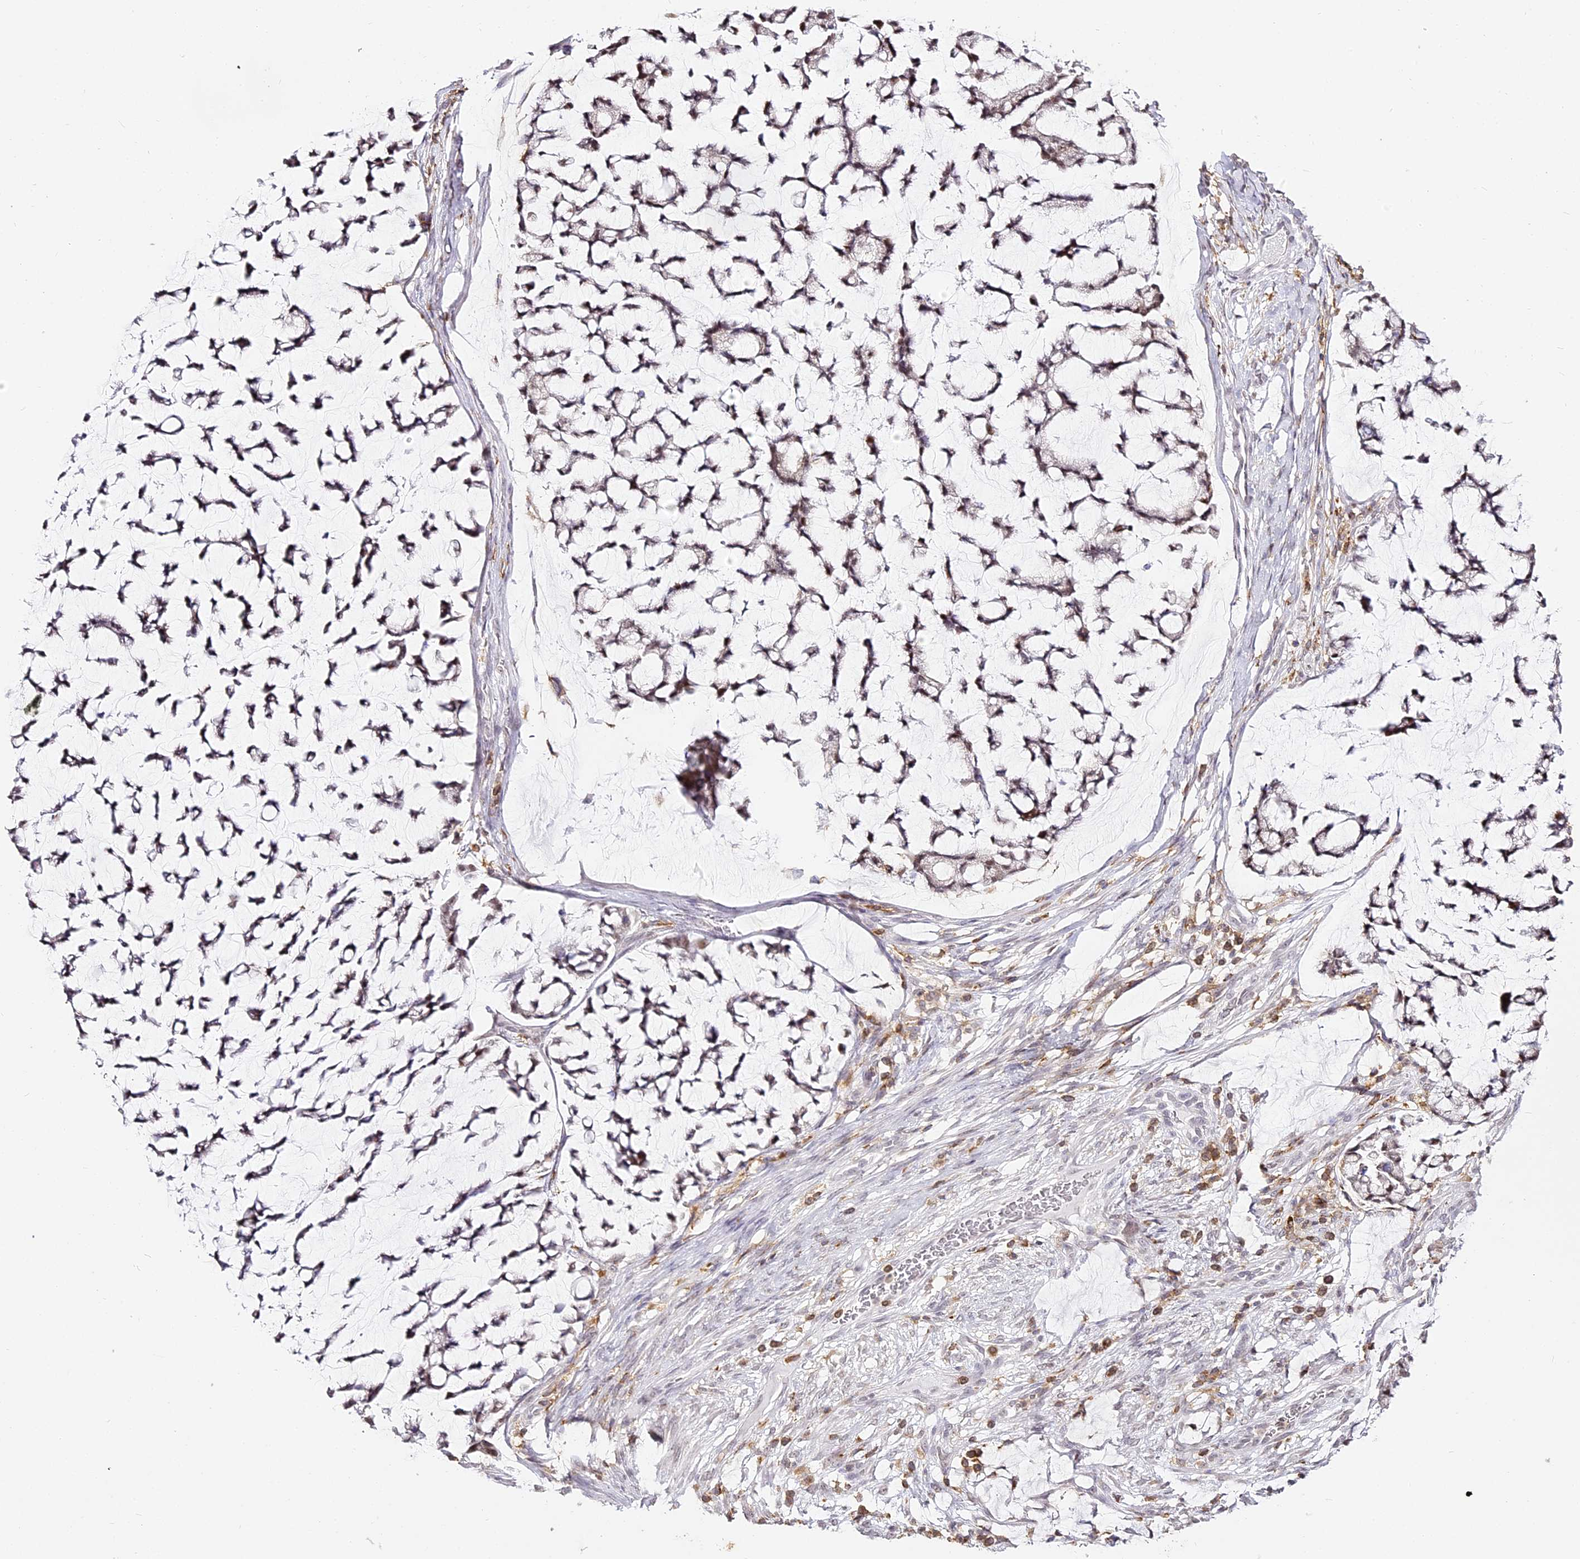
{"staining": {"intensity": "weak", "quantity": "<25%", "location": "cytoplasmic/membranous"}, "tissue": "stomach cancer", "cell_type": "Tumor cells", "image_type": "cancer", "snomed": [{"axis": "morphology", "description": "Adenocarcinoma, NOS"}, {"axis": "topography", "description": "Stomach, lower"}], "caption": "High magnification brightfield microscopy of stomach cancer (adenocarcinoma) stained with DAB (3,3'-diaminobenzidine) (brown) and counterstained with hematoxylin (blue): tumor cells show no significant expression.", "gene": "DOCK2", "patient": {"sex": "male", "age": 67}}